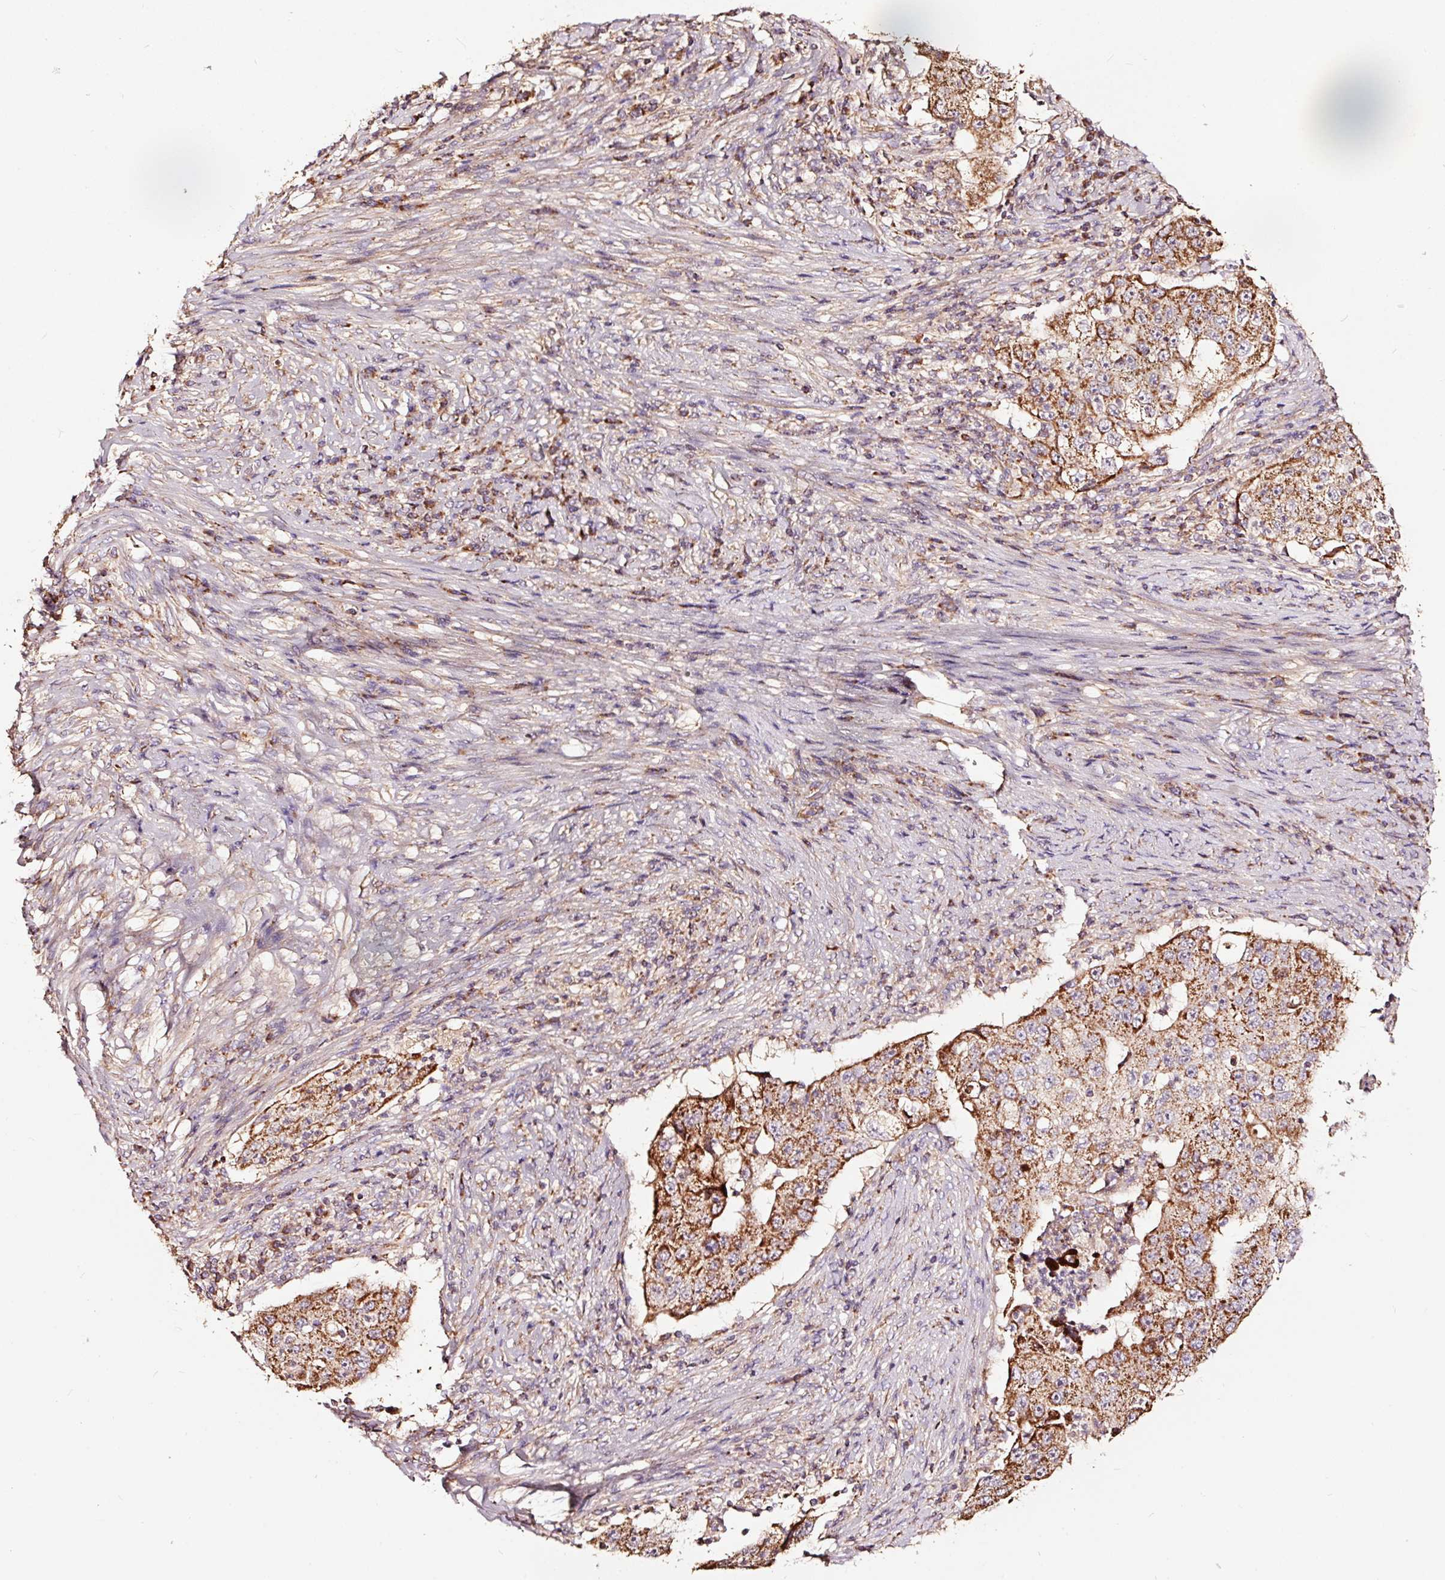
{"staining": {"intensity": "strong", "quantity": ">75%", "location": "cytoplasmic/membranous"}, "tissue": "lung cancer", "cell_type": "Tumor cells", "image_type": "cancer", "snomed": [{"axis": "morphology", "description": "Squamous cell carcinoma, NOS"}, {"axis": "topography", "description": "Lung"}], "caption": "A high-resolution histopathology image shows immunohistochemistry staining of squamous cell carcinoma (lung), which exhibits strong cytoplasmic/membranous expression in approximately >75% of tumor cells.", "gene": "TPM1", "patient": {"sex": "male", "age": 64}}